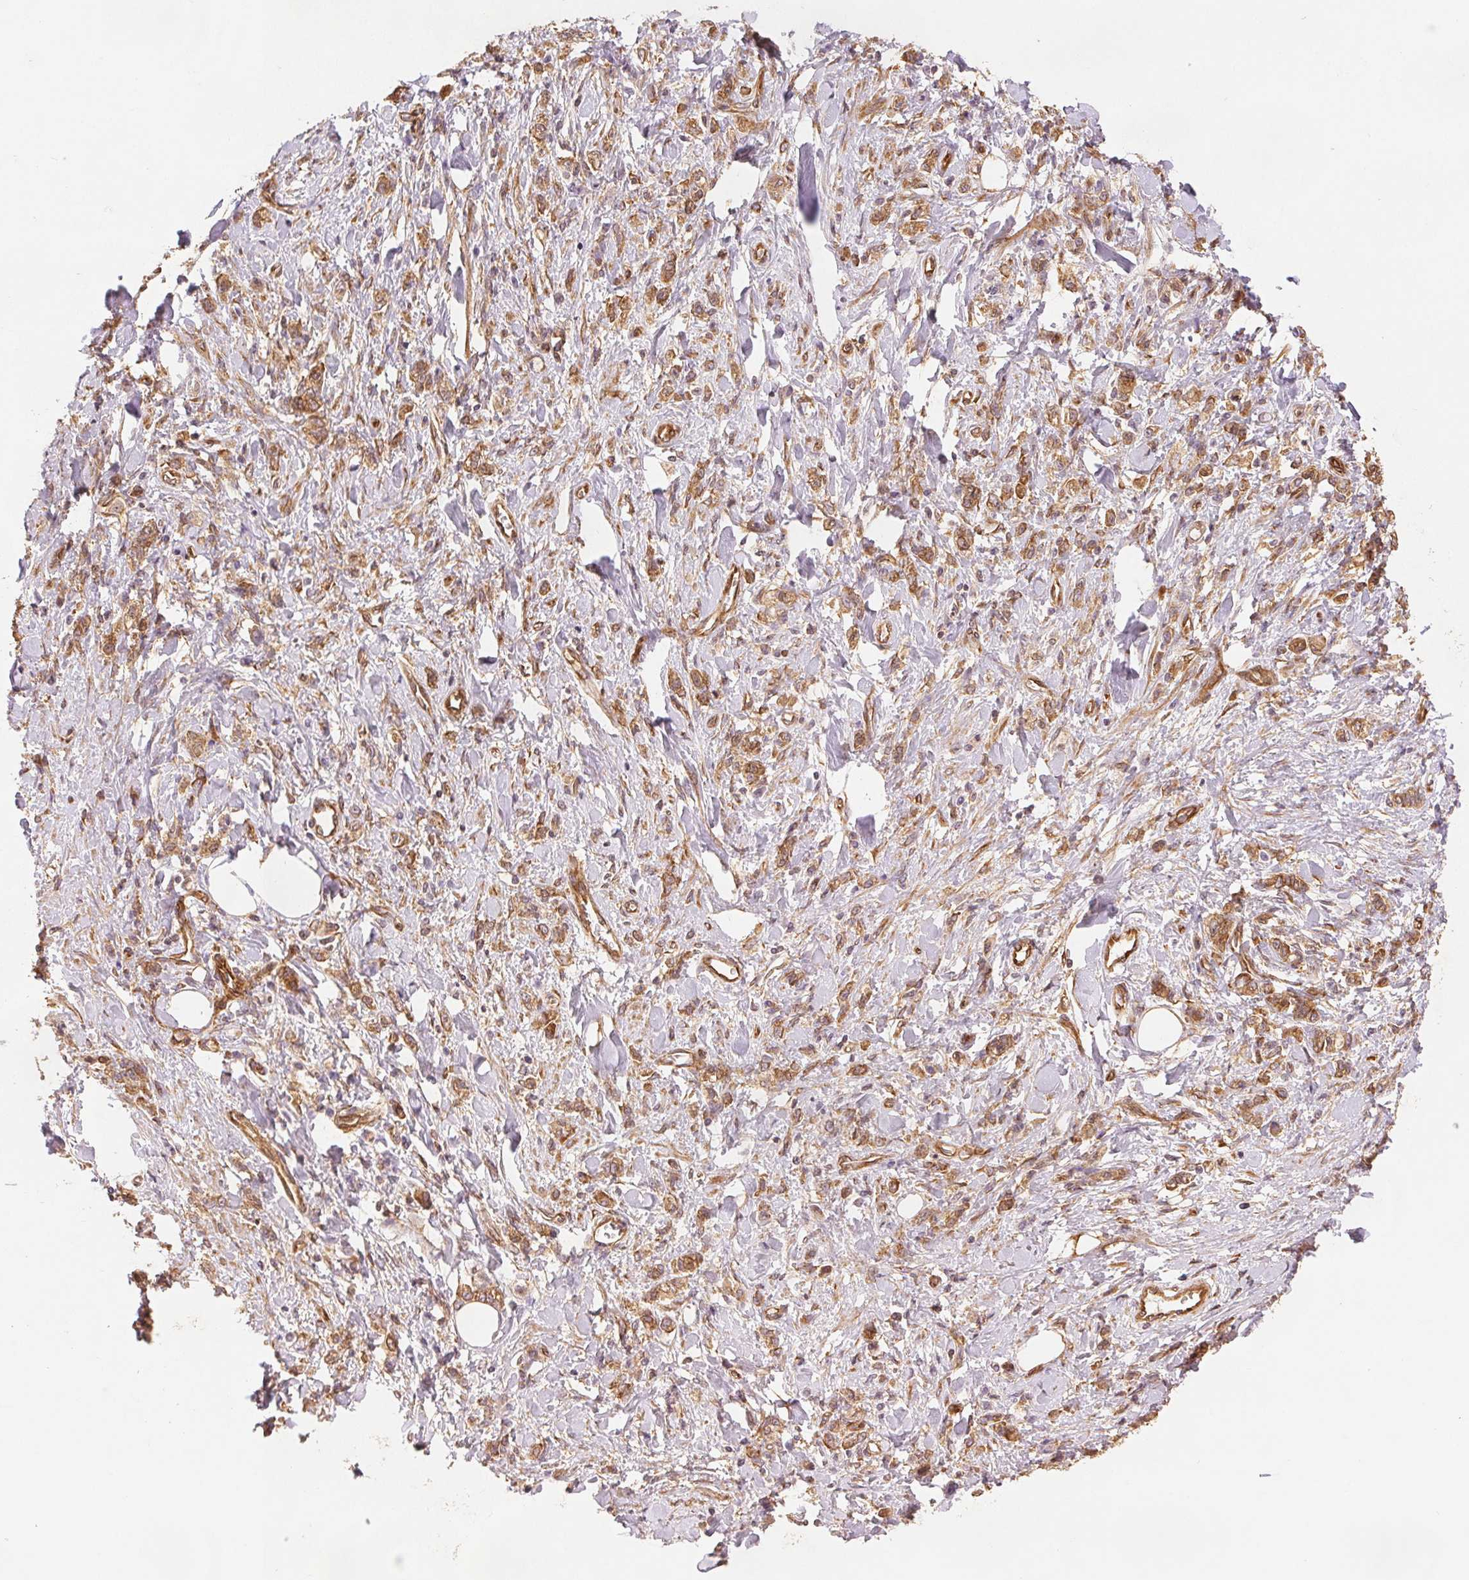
{"staining": {"intensity": "moderate", "quantity": ">75%", "location": "cytoplasmic/membranous"}, "tissue": "stomach cancer", "cell_type": "Tumor cells", "image_type": "cancer", "snomed": [{"axis": "morphology", "description": "Adenocarcinoma, NOS"}, {"axis": "topography", "description": "Stomach"}], "caption": "Stomach cancer was stained to show a protein in brown. There is medium levels of moderate cytoplasmic/membranous staining in about >75% of tumor cells. Using DAB (brown) and hematoxylin (blue) stains, captured at high magnification using brightfield microscopy.", "gene": "DIAPH2", "patient": {"sex": "male", "age": 77}}